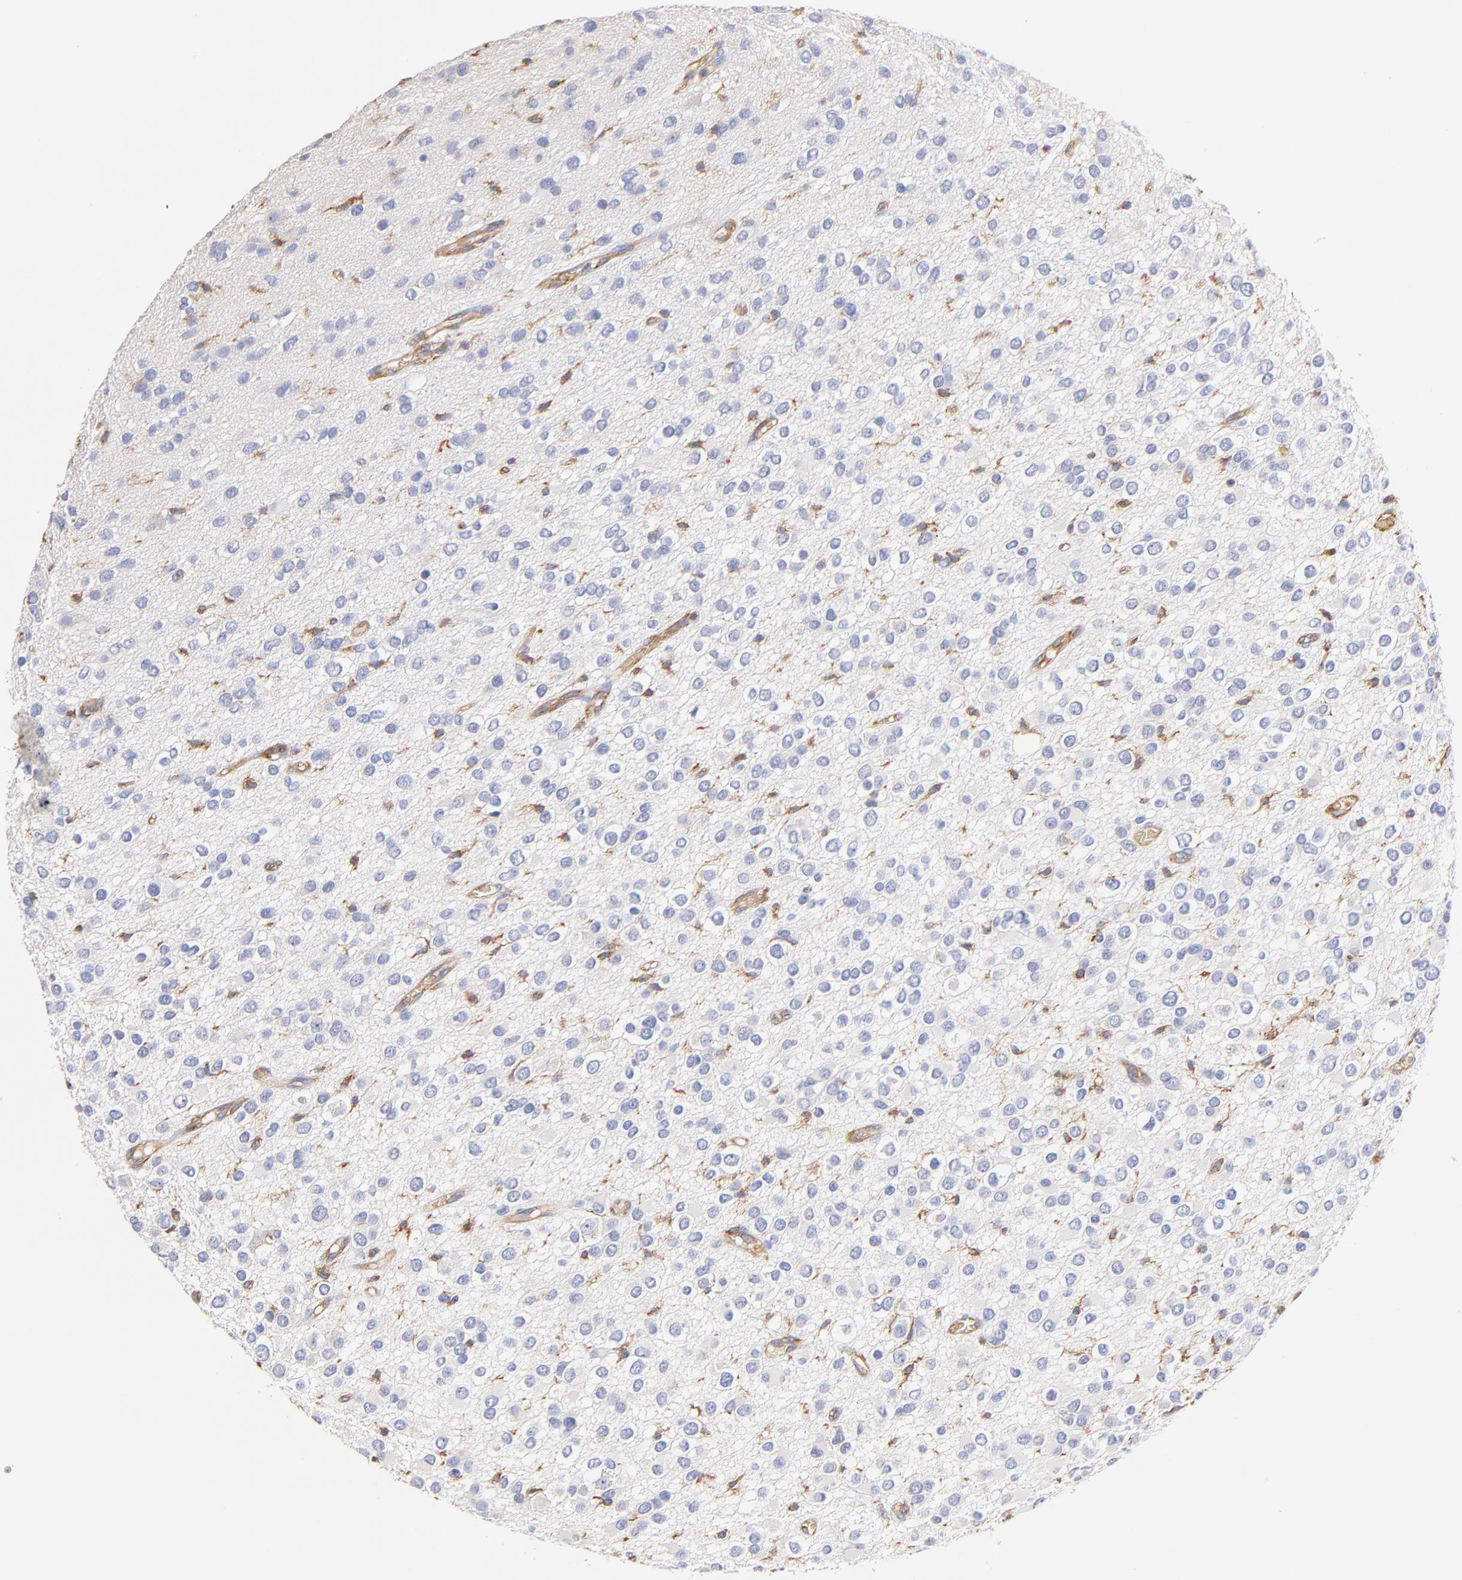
{"staining": {"intensity": "negative", "quantity": "none", "location": "none"}, "tissue": "glioma", "cell_type": "Tumor cells", "image_type": "cancer", "snomed": [{"axis": "morphology", "description": "Glioma, malignant, Low grade"}, {"axis": "topography", "description": "Brain"}], "caption": "Immunohistochemical staining of human malignant low-grade glioma shows no significant expression in tumor cells.", "gene": "CD2AP", "patient": {"sex": "male", "age": 42}}